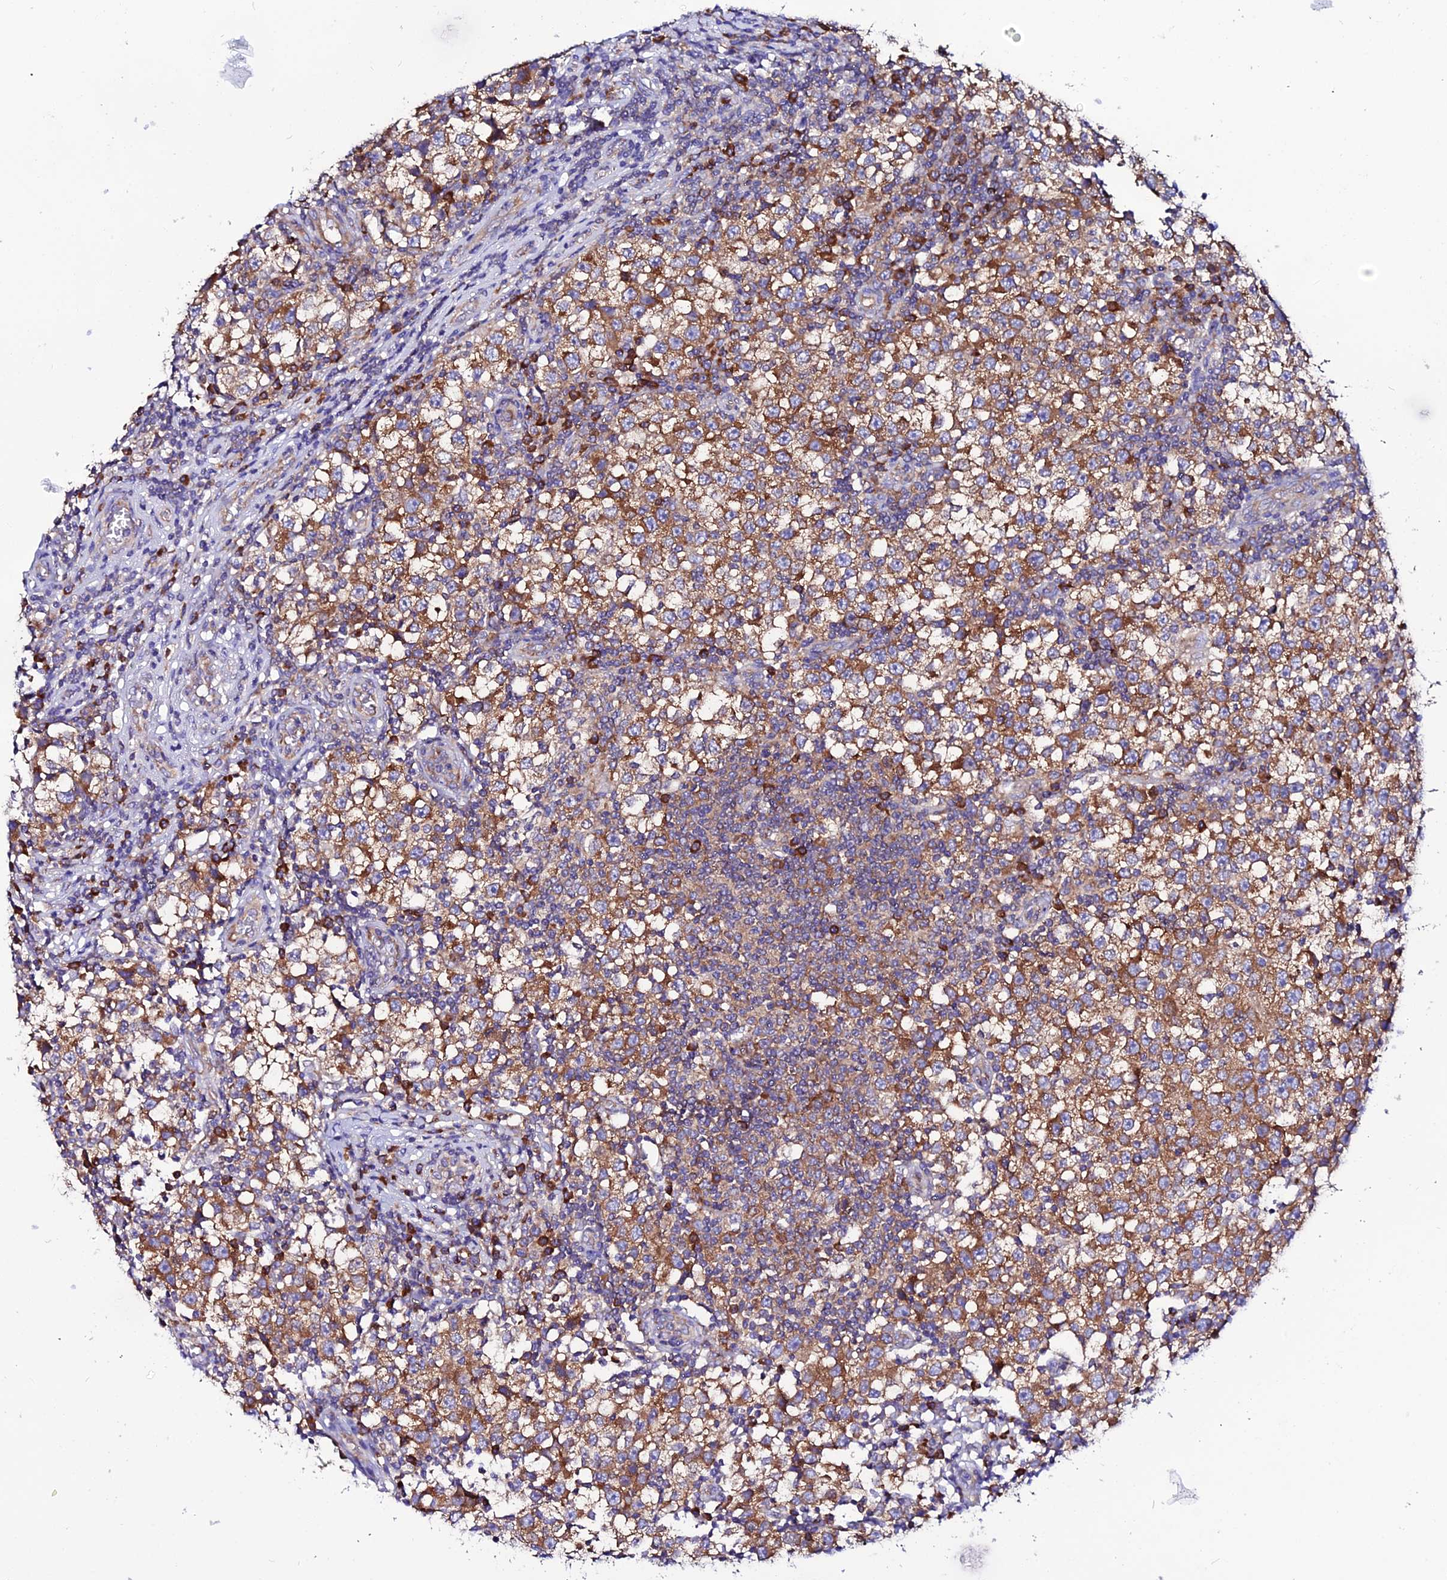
{"staining": {"intensity": "moderate", "quantity": ">75%", "location": "cytoplasmic/membranous"}, "tissue": "testis cancer", "cell_type": "Tumor cells", "image_type": "cancer", "snomed": [{"axis": "morphology", "description": "Seminoma, NOS"}, {"axis": "topography", "description": "Testis"}], "caption": "Immunohistochemical staining of human testis seminoma exhibits medium levels of moderate cytoplasmic/membranous staining in about >75% of tumor cells. (DAB IHC with brightfield microscopy, high magnification).", "gene": "EEF1G", "patient": {"sex": "male", "age": 65}}